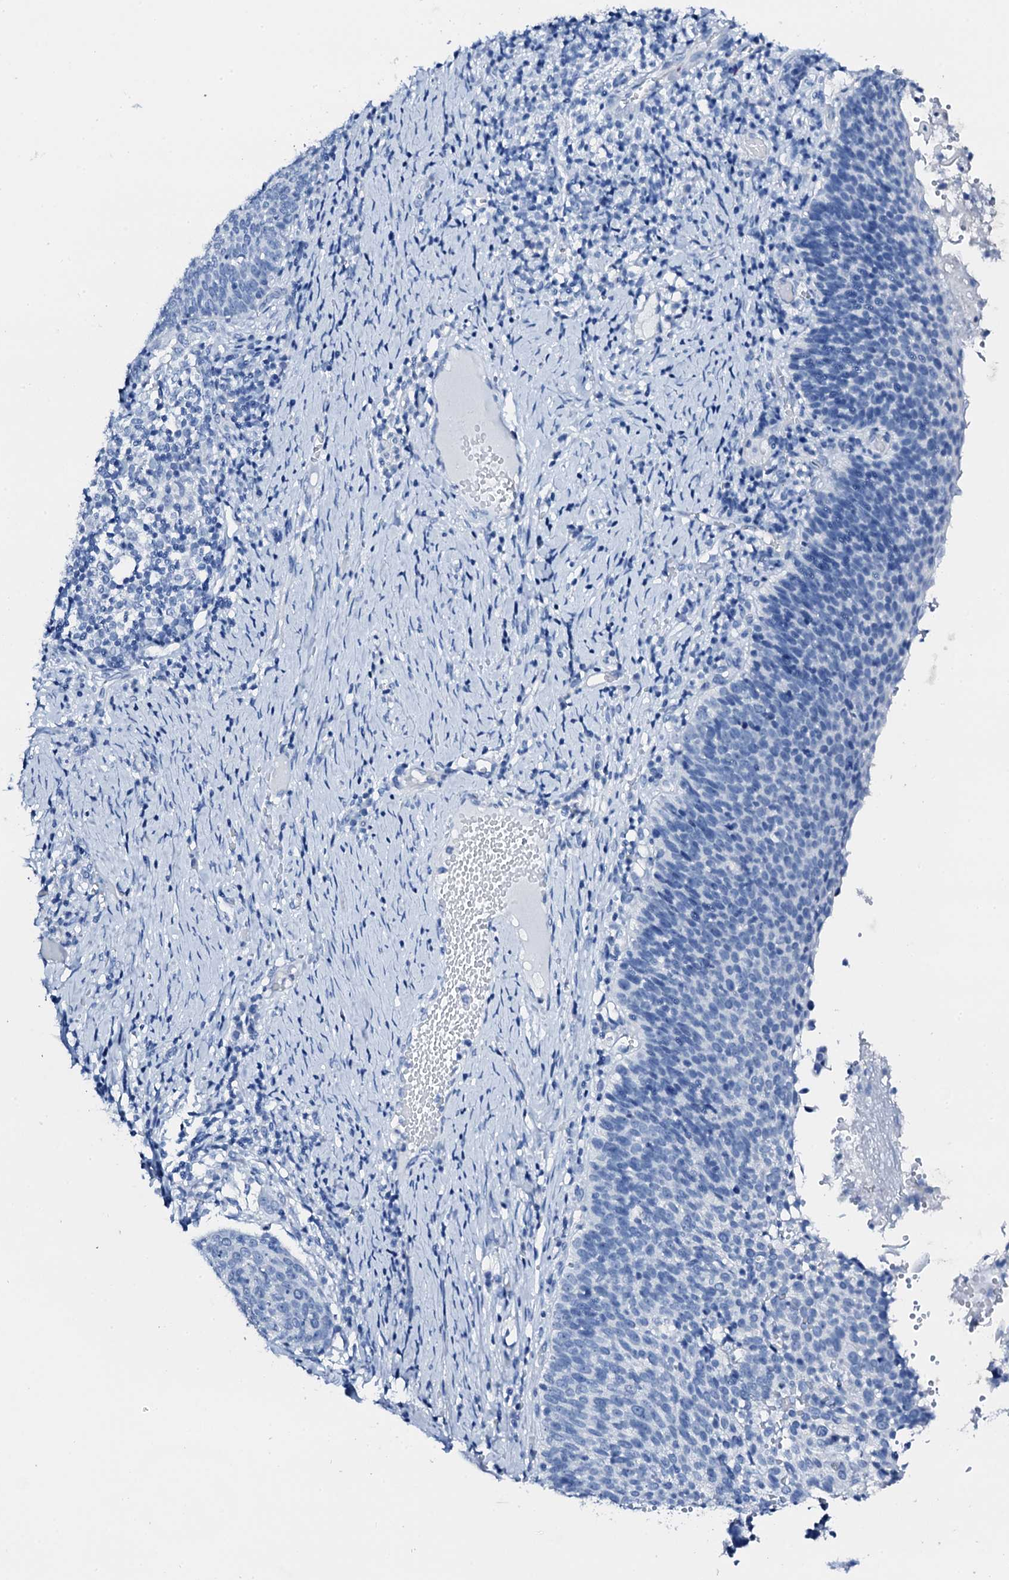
{"staining": {"intensity": "negative", "quantity": "none", "location": "none"}, "tissue": "cervical cancer", "cell_type": "Tumor cells", "image_type": "cancer", "snomed": [{"axis": "morphology", "description": "Normal tissue, NOS"}, {"axis": "morphology", "description": "Squamous cell carcinoma, NOS"}, {"axis": "topography", "description": "Cervix"}], "caption": "Squamous cell carcinoma (cervical) was stained to show a protein in brown. There is no significant staining in tumor cells.", "gene": "PTH", "patient": {"sex": "female", "age": 39}}